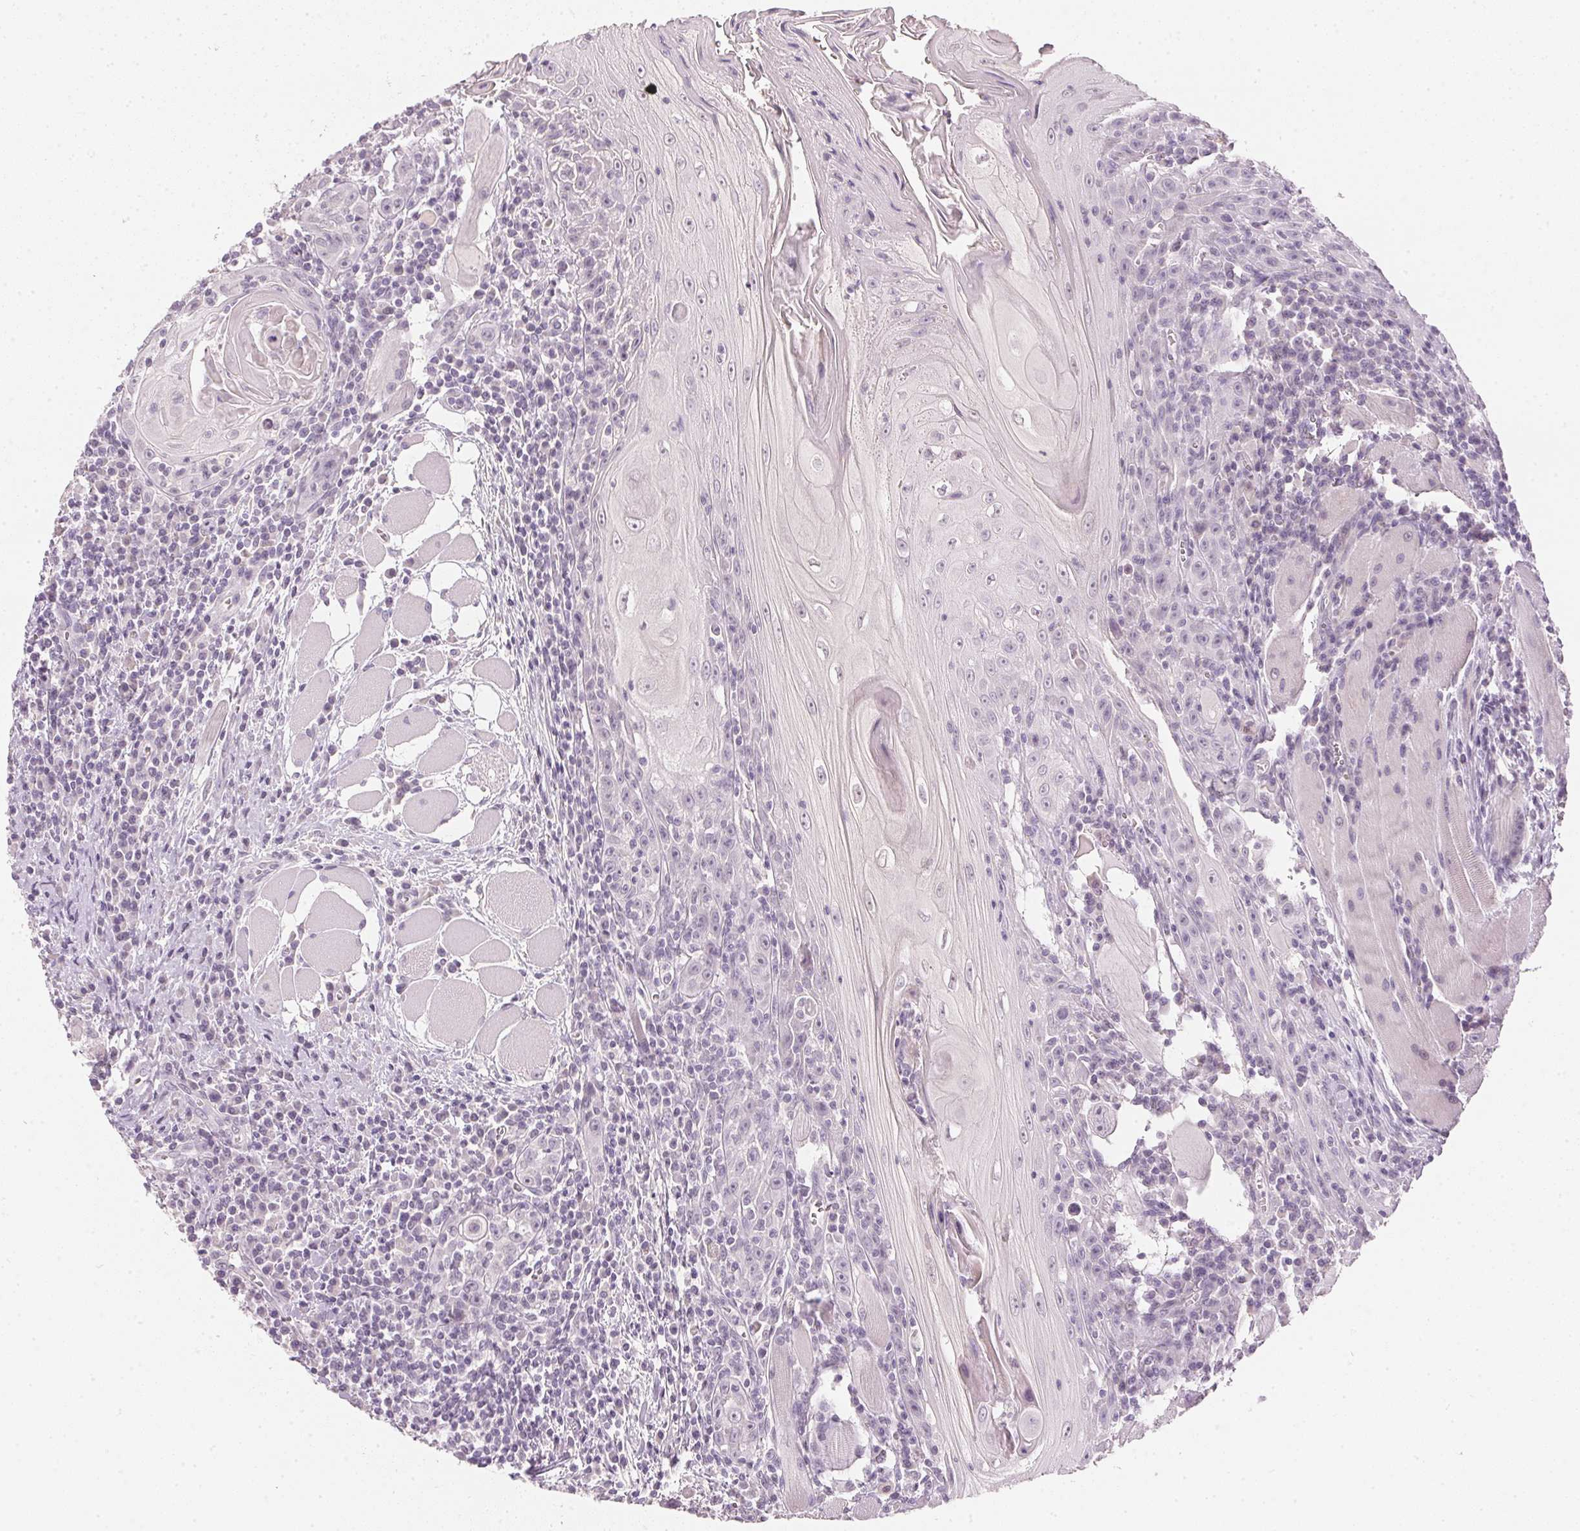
{"staining": {"intensity": "negative", "quantity": "none", "location": "none"}, "tissue": "head and neck cancer", "cell_type": "Tumor cells", "image_type": "cancer", "snomed": [{"axis": "morphology", "description": "Normal tissue, NOS"}, {"axis": "morphology", "description": "Squamous cell carcinoma, NOS"}, {"axis": "topography", "description": "Oral tissue"}, {"axis": "topography", "description": "Head-Neck"}], "caption": "IHC of human head and neck cancer (squamous cell carcinoma) shows no positivity in tumor cells. (DAB immunohistochemistry visualized using brightfield microscopy, high magnification).", "gene": "IGFBP1", "patient": {"sex": "male", "age": 52}}